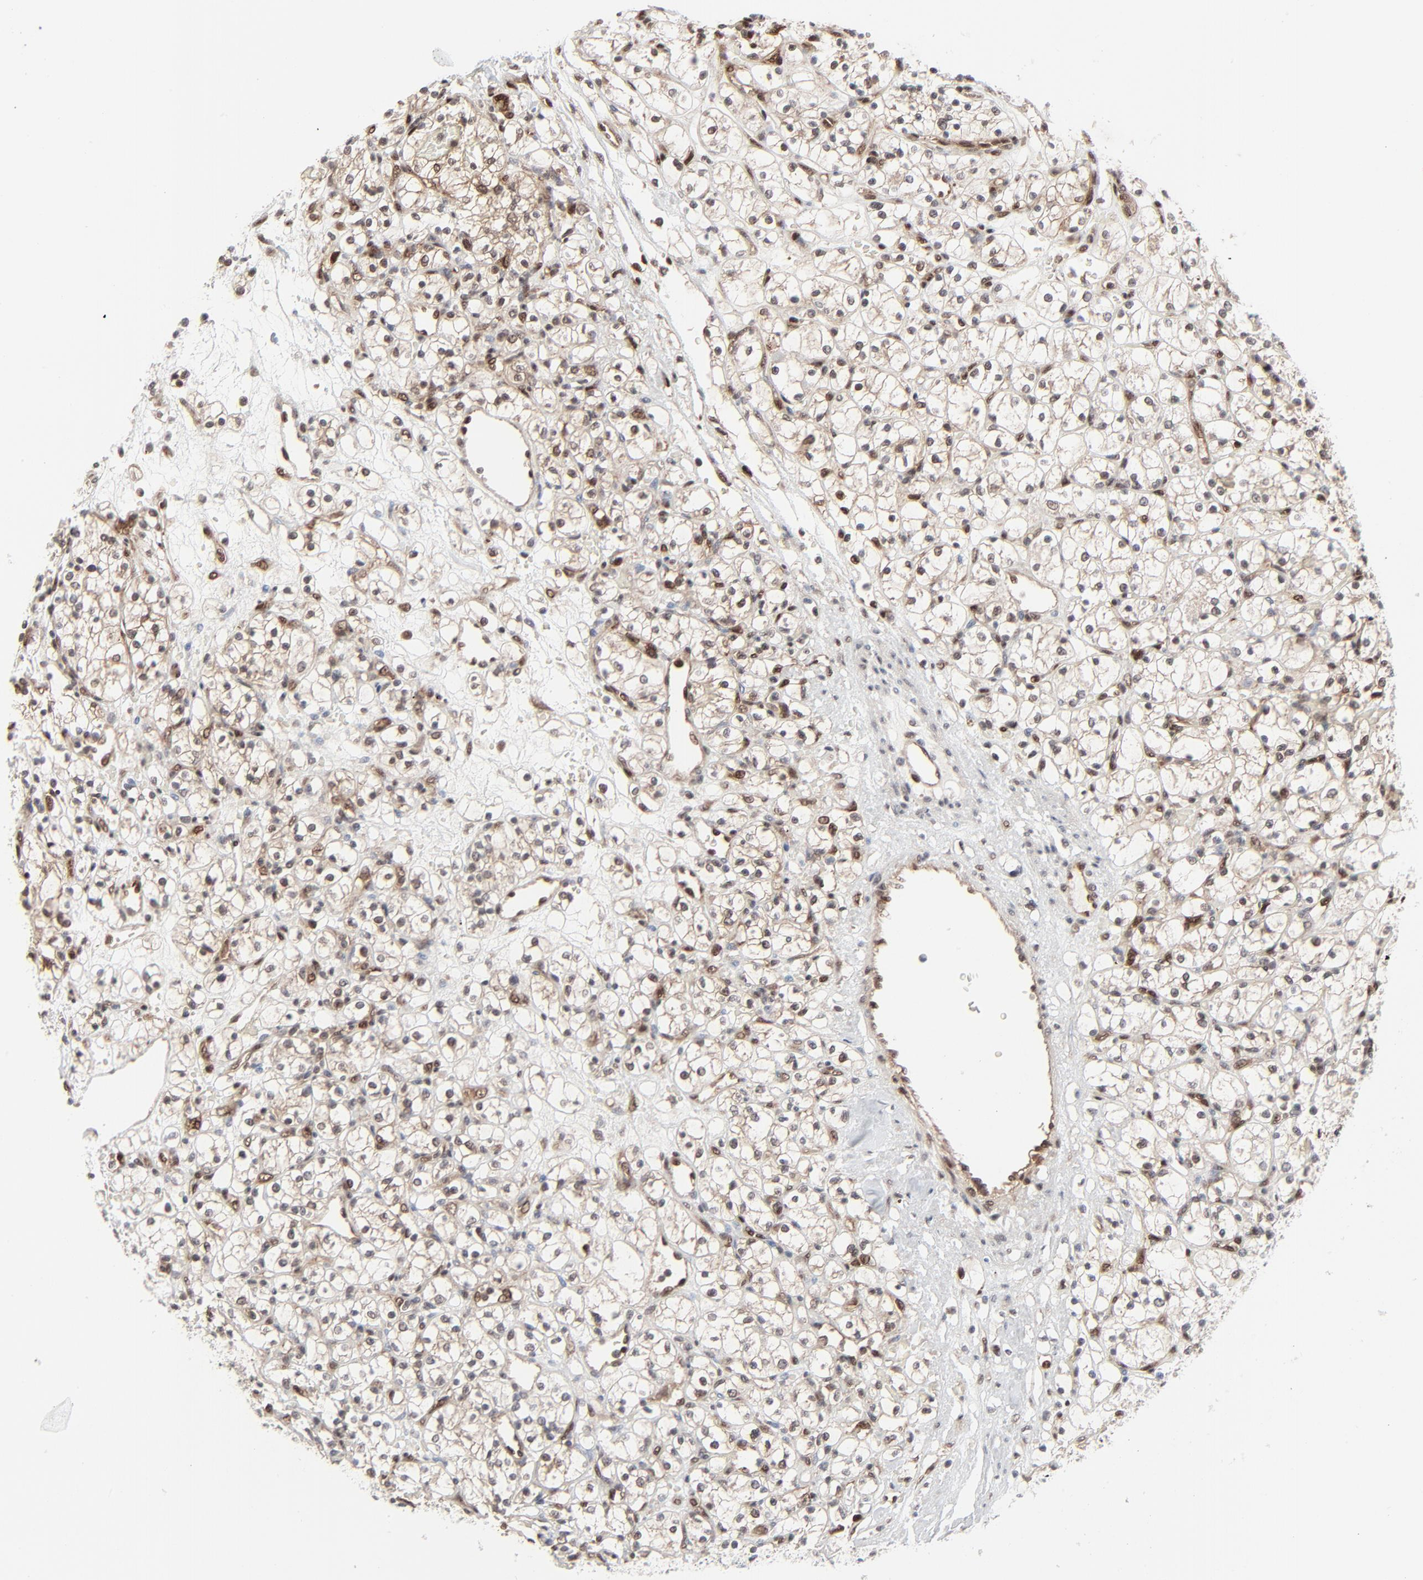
{"staining": {"intensity": "weak", "quantity": "25%-75%", "location": "cytoplasmic/membranous,nuclear"}, "tissue": "renal cancer", "cell_type": "Tumor cells", "image_type": "cancer", "snomed": [{"axis": "morphology", "description": "Adenocarcinoma, NOS"}, {"axis": "topography", "description": "Kidney"}], "caption": "Approximately 25%-75% of tumor cells in human renal cancer demonstrate weak cytoplasmic/membranous and nuclear protein positivity as visualized by brown immunohistochemical staining.", "gene": "AKT1", "patient": {"sex": "female", "age": 60}}